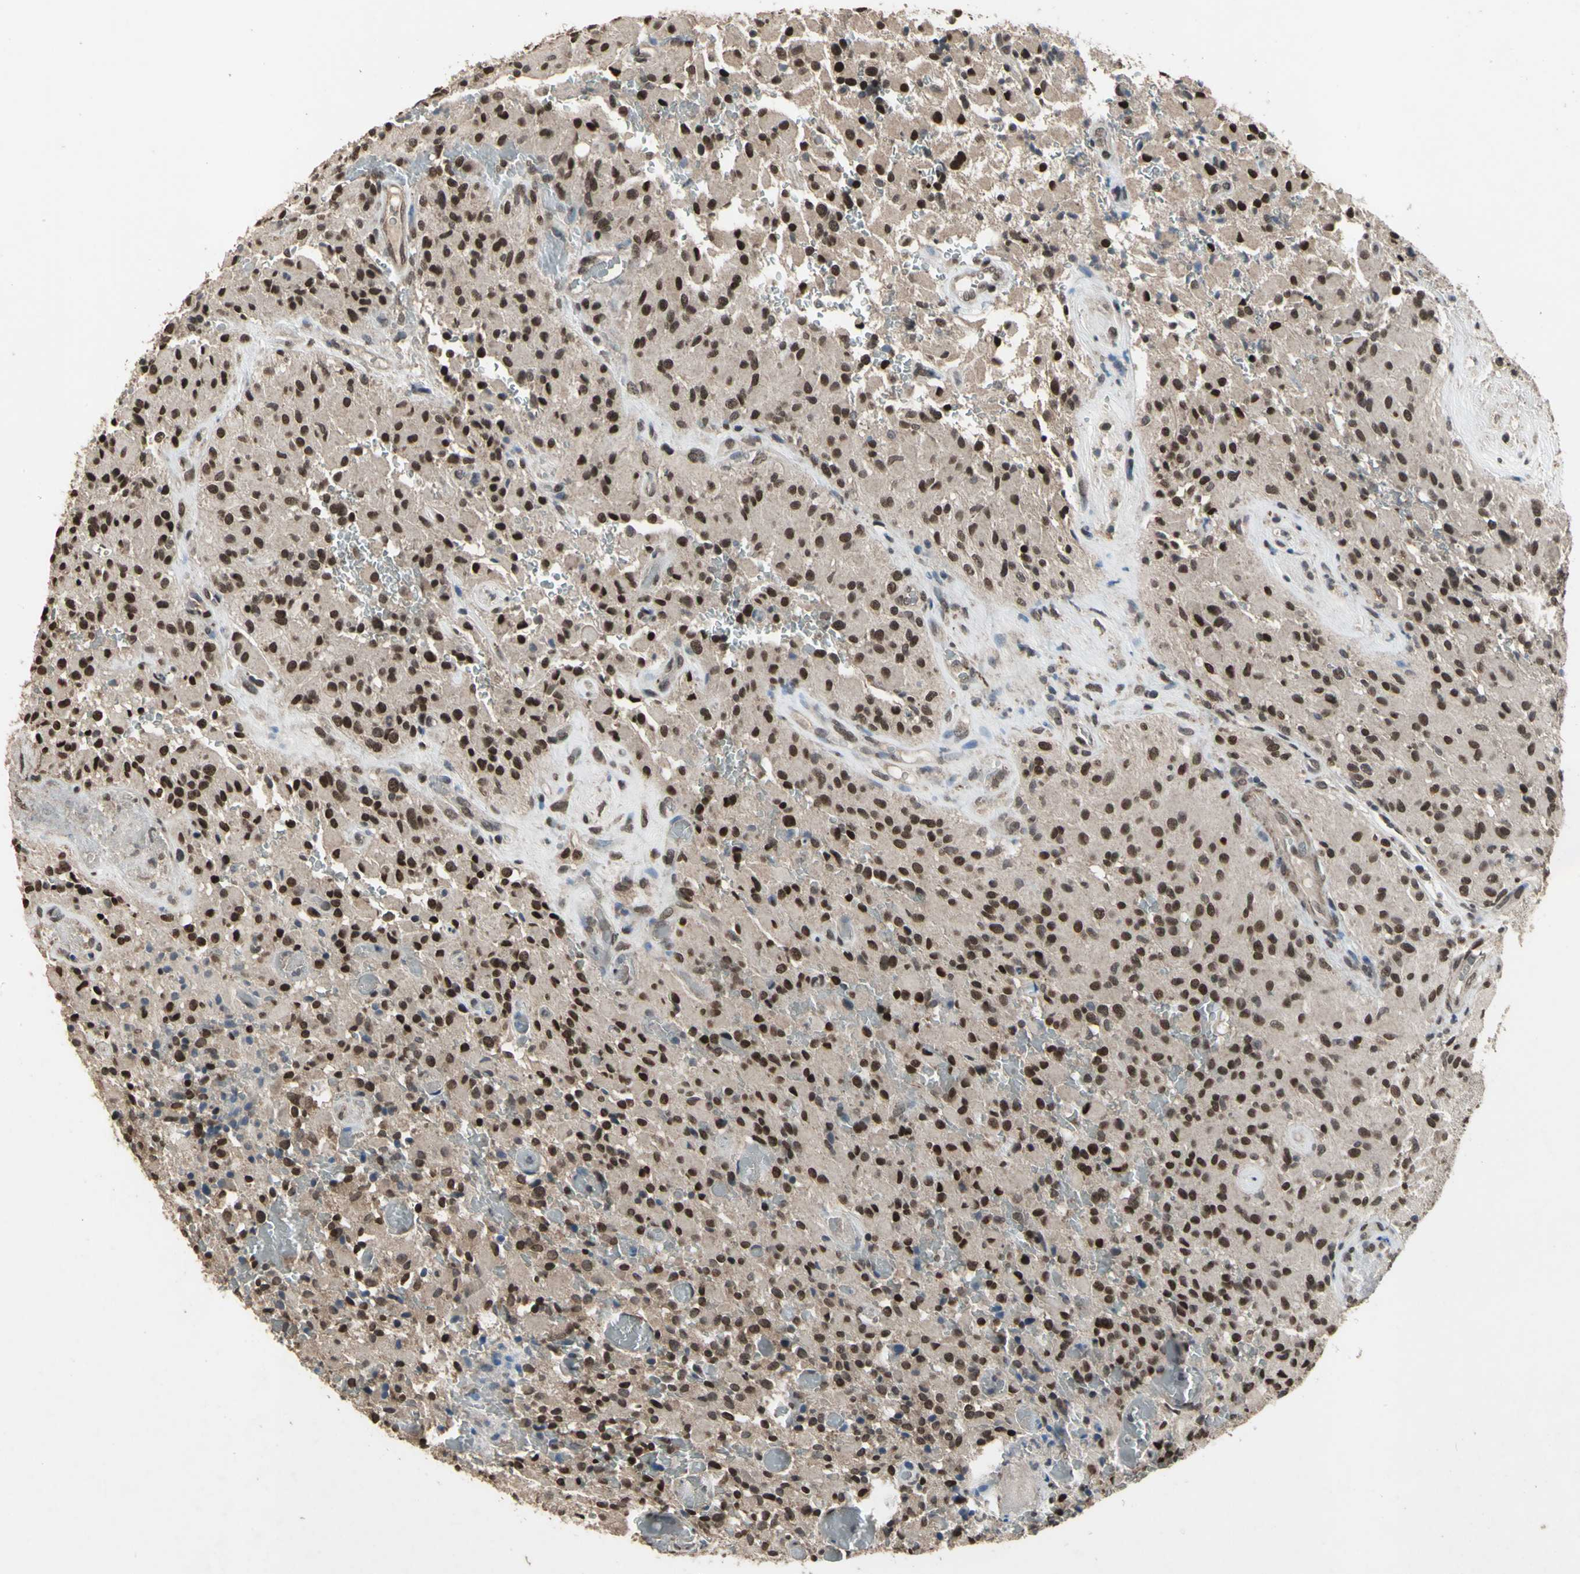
{"staining": {"intensity": "strong", "quantity": ">75%", "location": "nuclear"}, "tissue": "glioma", "cell_type": "Tumor cells", "image_type": "cancer", "snomed": [{"axis": "morphology", "description": "Glioma, malignant, High grade"}, {"axis": "topography", "description": "Brain"}], "caption": "Protein expression analysis of glioma reveals strong nuclear staining in about >75% of tumor cells.", "gene": "ZNF174", "patient": {"sex": "male", "age": 71}}